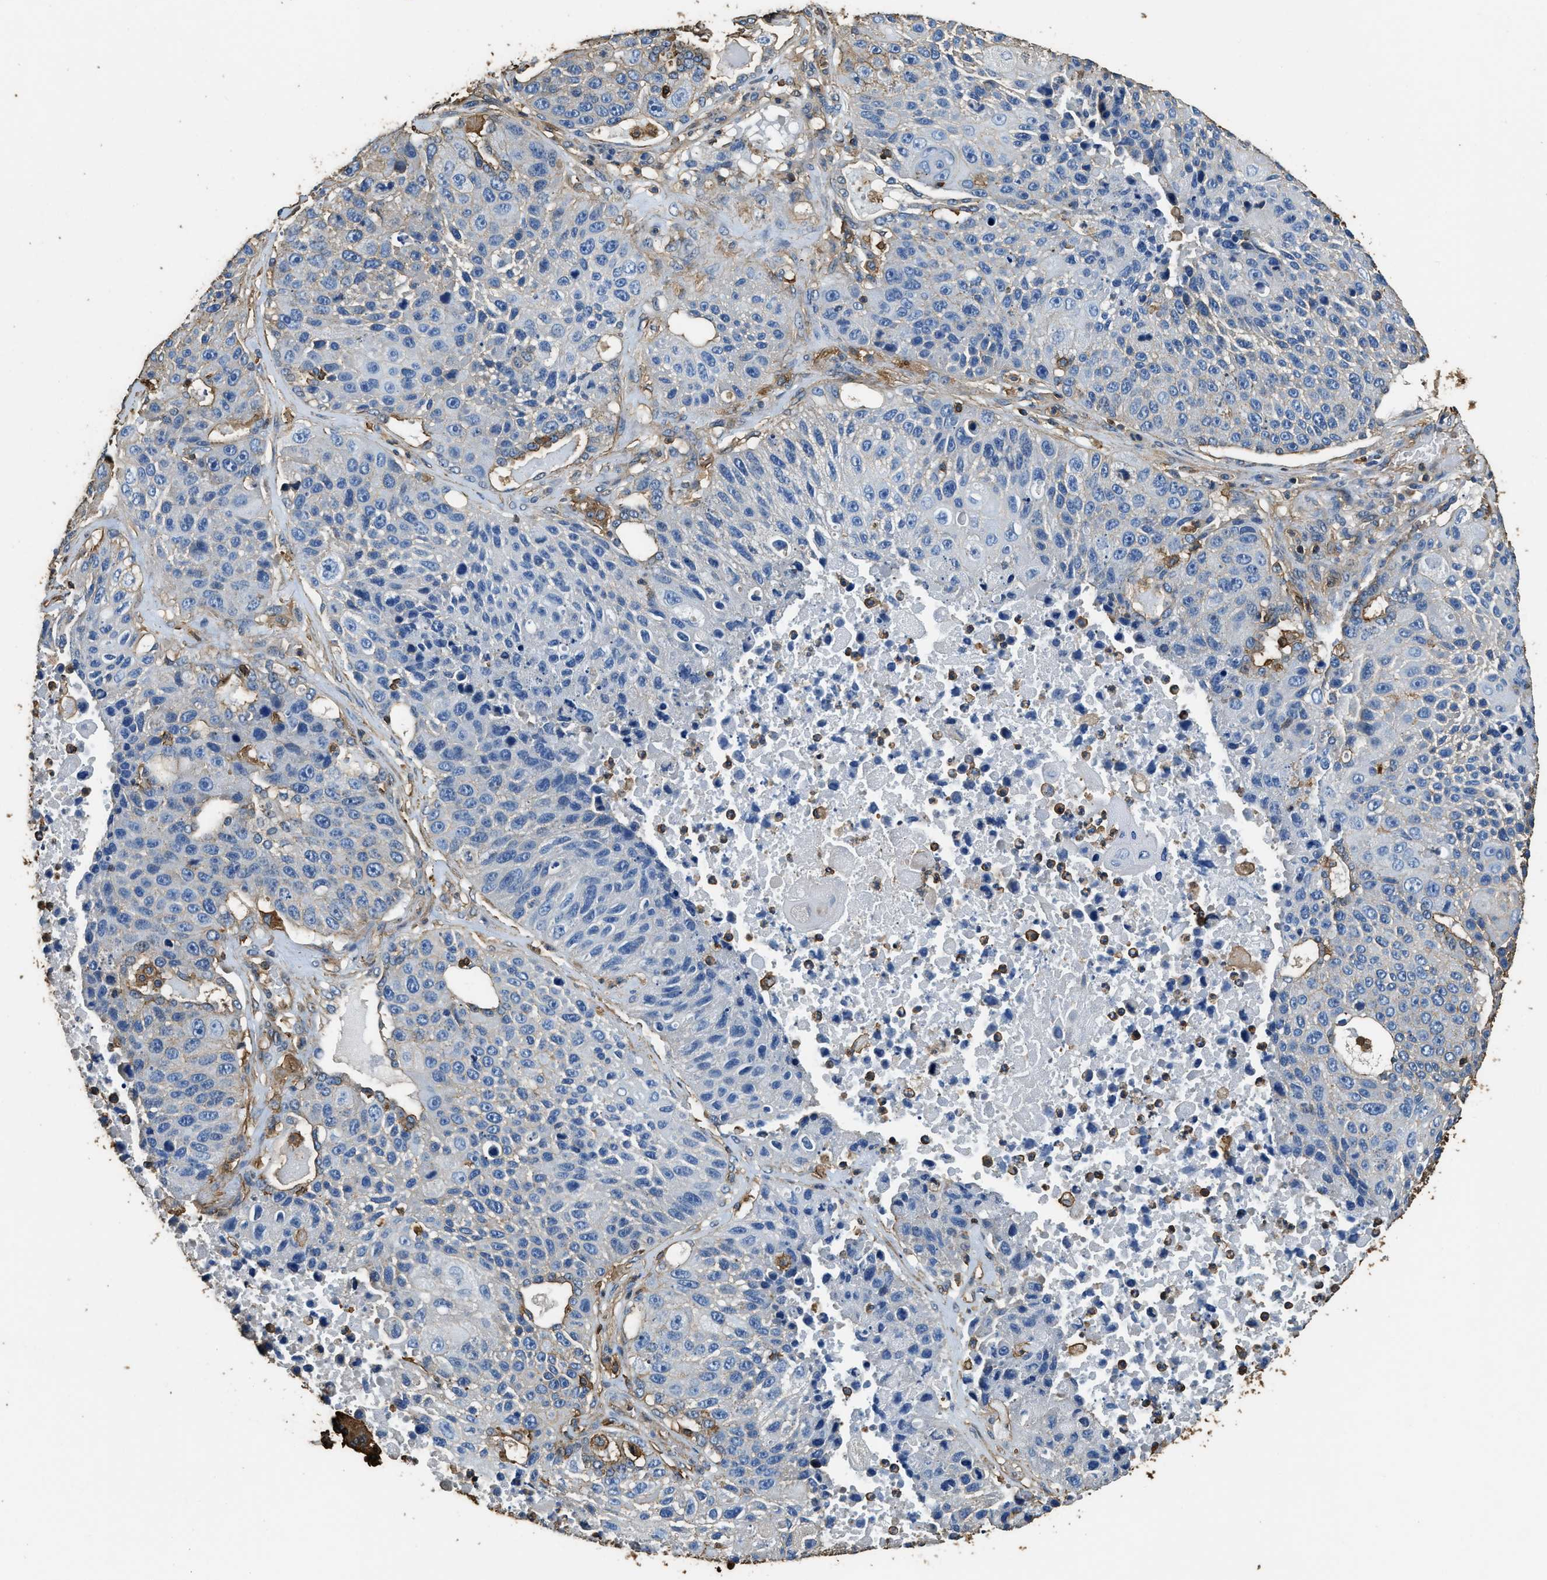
{"staining": {"intensity": "negative", "quantity": "none", "location": "none"}, "tissue": "lung cancer", "cell_type": "Tumor cells", "image_type": "cancer", "snomed": [{"axis": "morphology", "description": "Squamous cell carcinoma, NOS"}, {"axis": "topography", "description": "Lung"}], "caption": "An image of lung squamous cell carcinoma stained for a protein shows no brown staining in tumor cells.", "gene": "ACCS", "patient": {"sex": "male", "age": 61}}